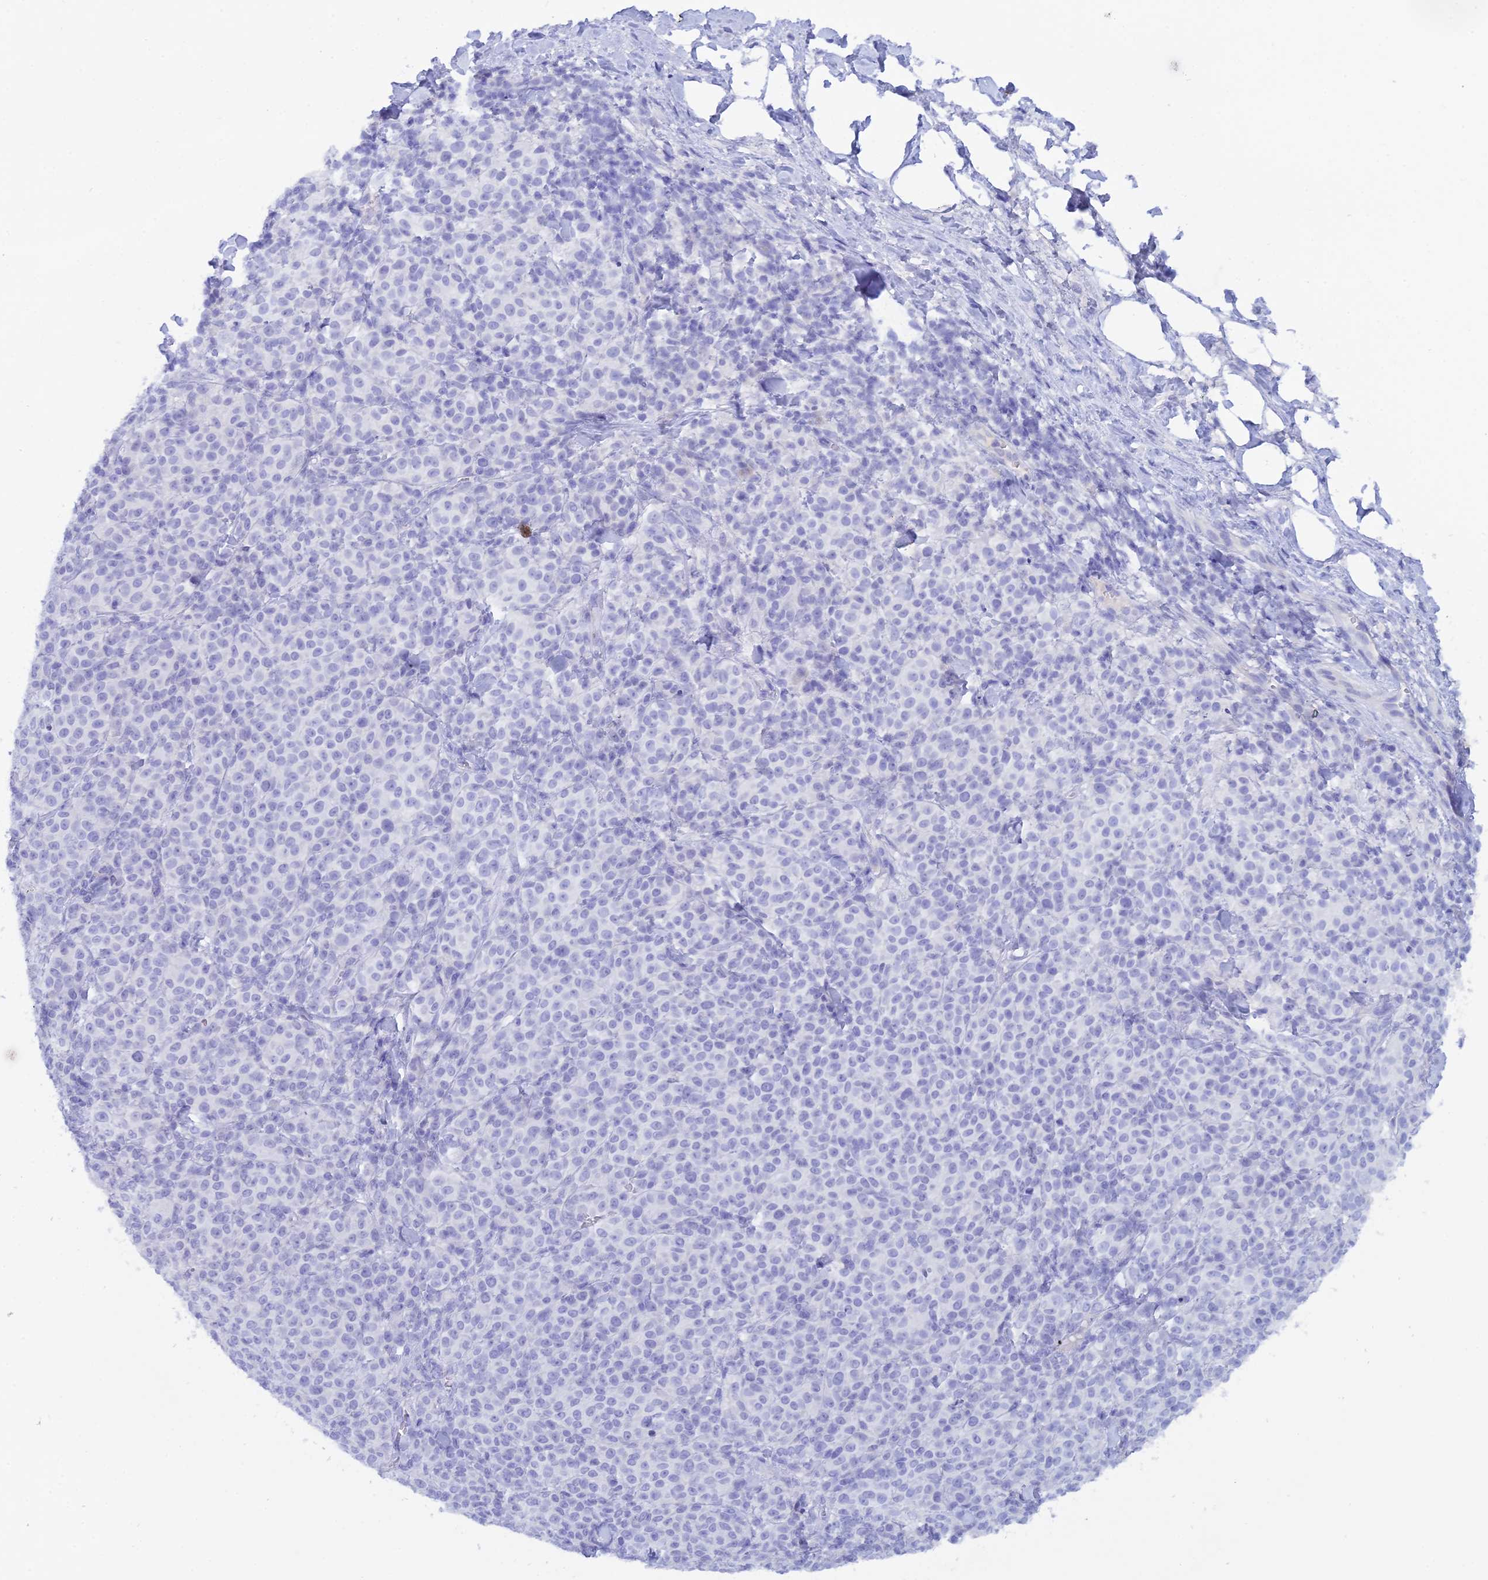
{"staining": {"intensity": "negative", "quantity": "none", "location": "none"}, "tissue": "melanoma", "cell_type": "Tumor cells", "image_type": "cancer", "snomed": [{"axis": "morphology", "description": "Normal tissue, NOS"}, {"axis": "morphology", "description": "Malignant melanoma, NOS"}, {"axis": "topography", "description": "Skin"}], "caption": "Immunohistochemistry (IHC) histopathology image of malignant melanoma stained for a protein (brown), which displays no positivity in tumor cells. The staining is performed using DAB brown chromogen with nuclei counter-stained in using hematoxylin.", "gene": "REG1A", "patient": {"sex": "female", "age": 34}}